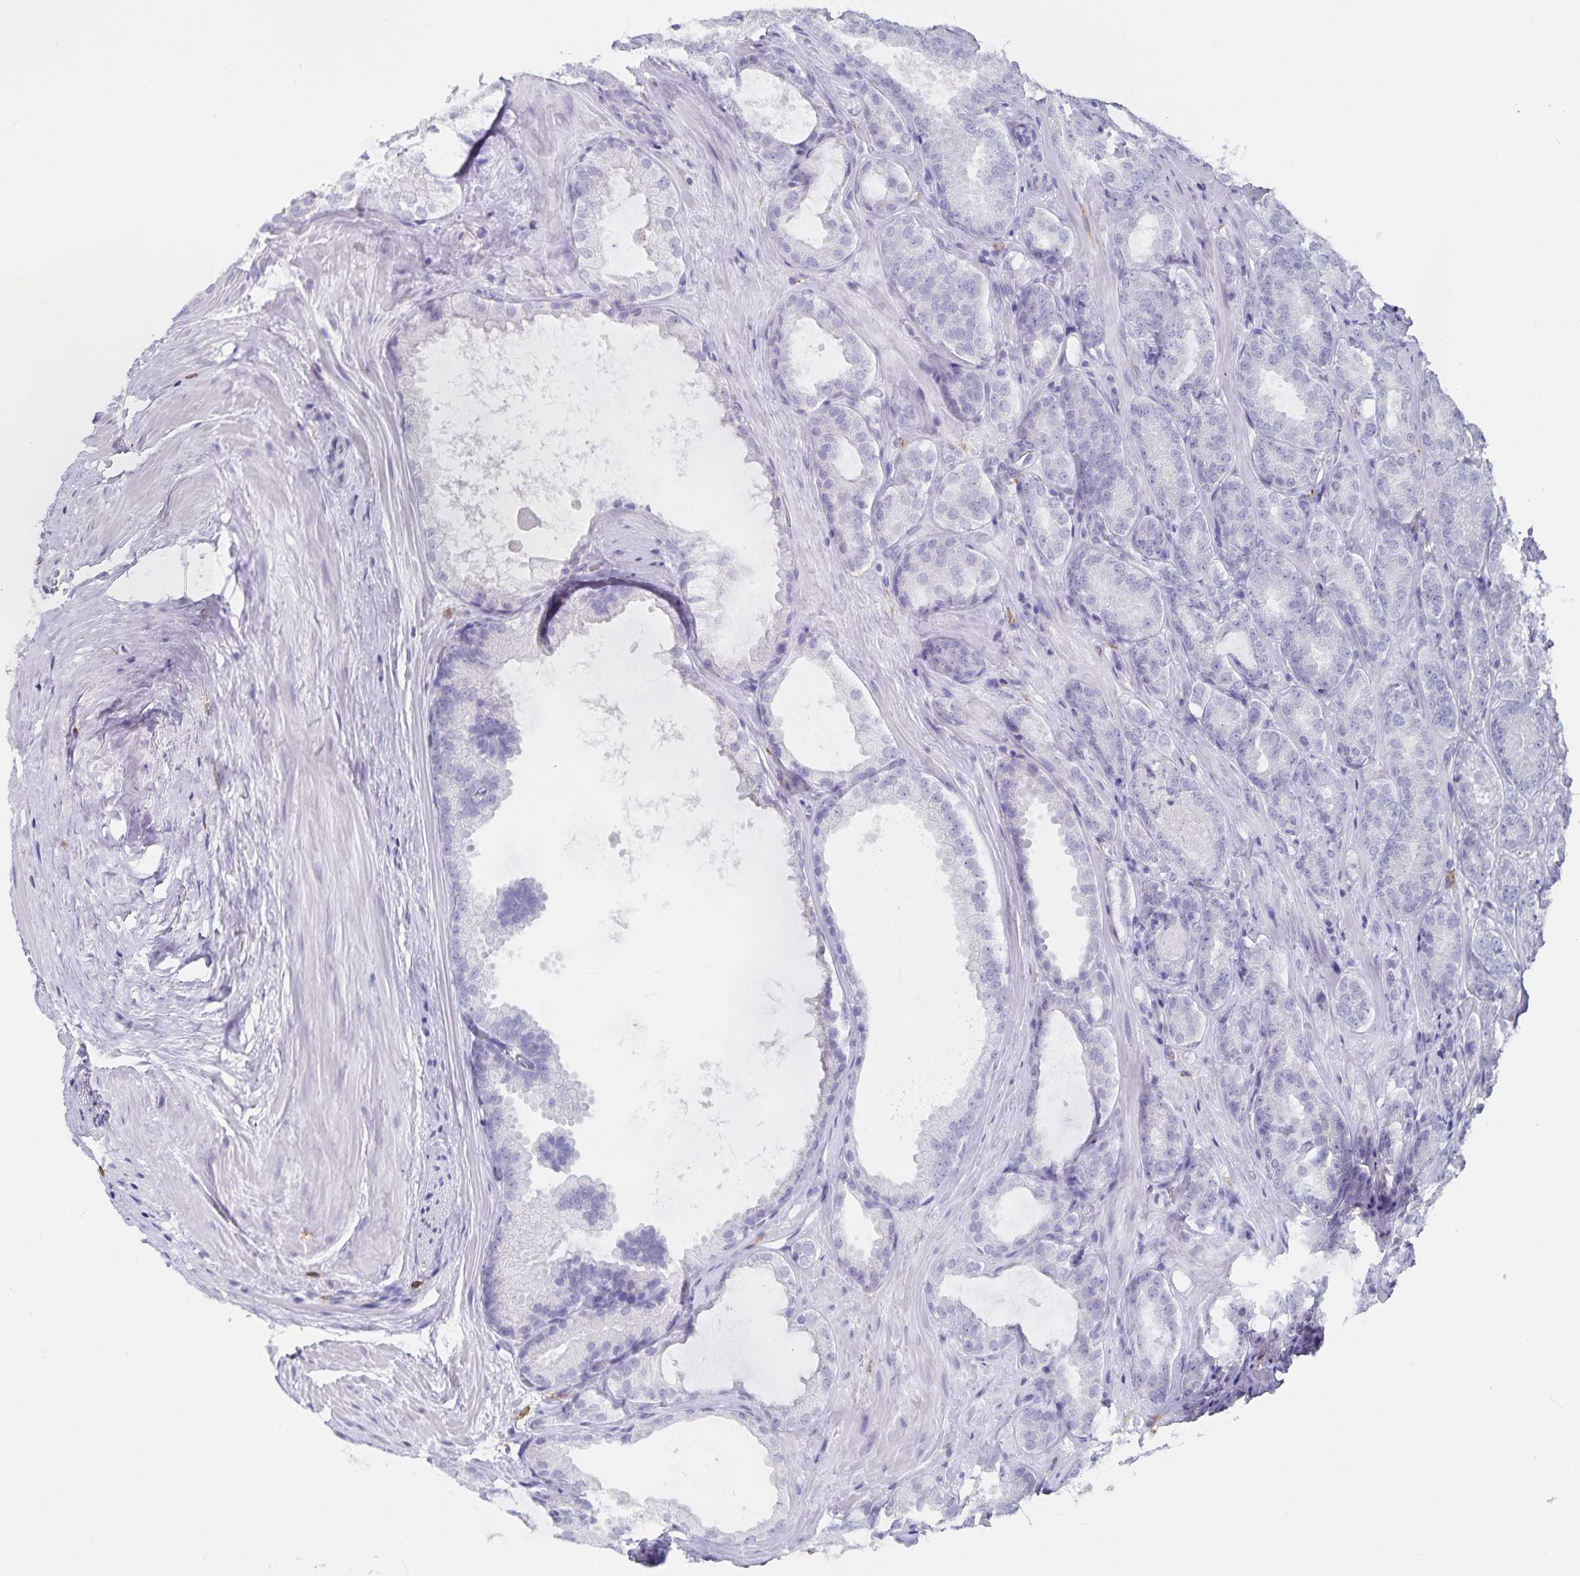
{"staining": {"intensity": "negative", "quantity": "none", "location": "none"}, "tissue": "prostate cancer", "cell_type": "Tumor cells", "image_type": "cancer", "snomed": [{"axis": "morphology", "description": "Adenocarcinoma, High grade"}, {"axis": "topography", "description": "Prostate"}], "caption": "Protein analysis of prostate cancer exhibits no significant expression in tumor cells.", "gene": "PLAC1", "patient": {"sex": "male", "age": 64}}